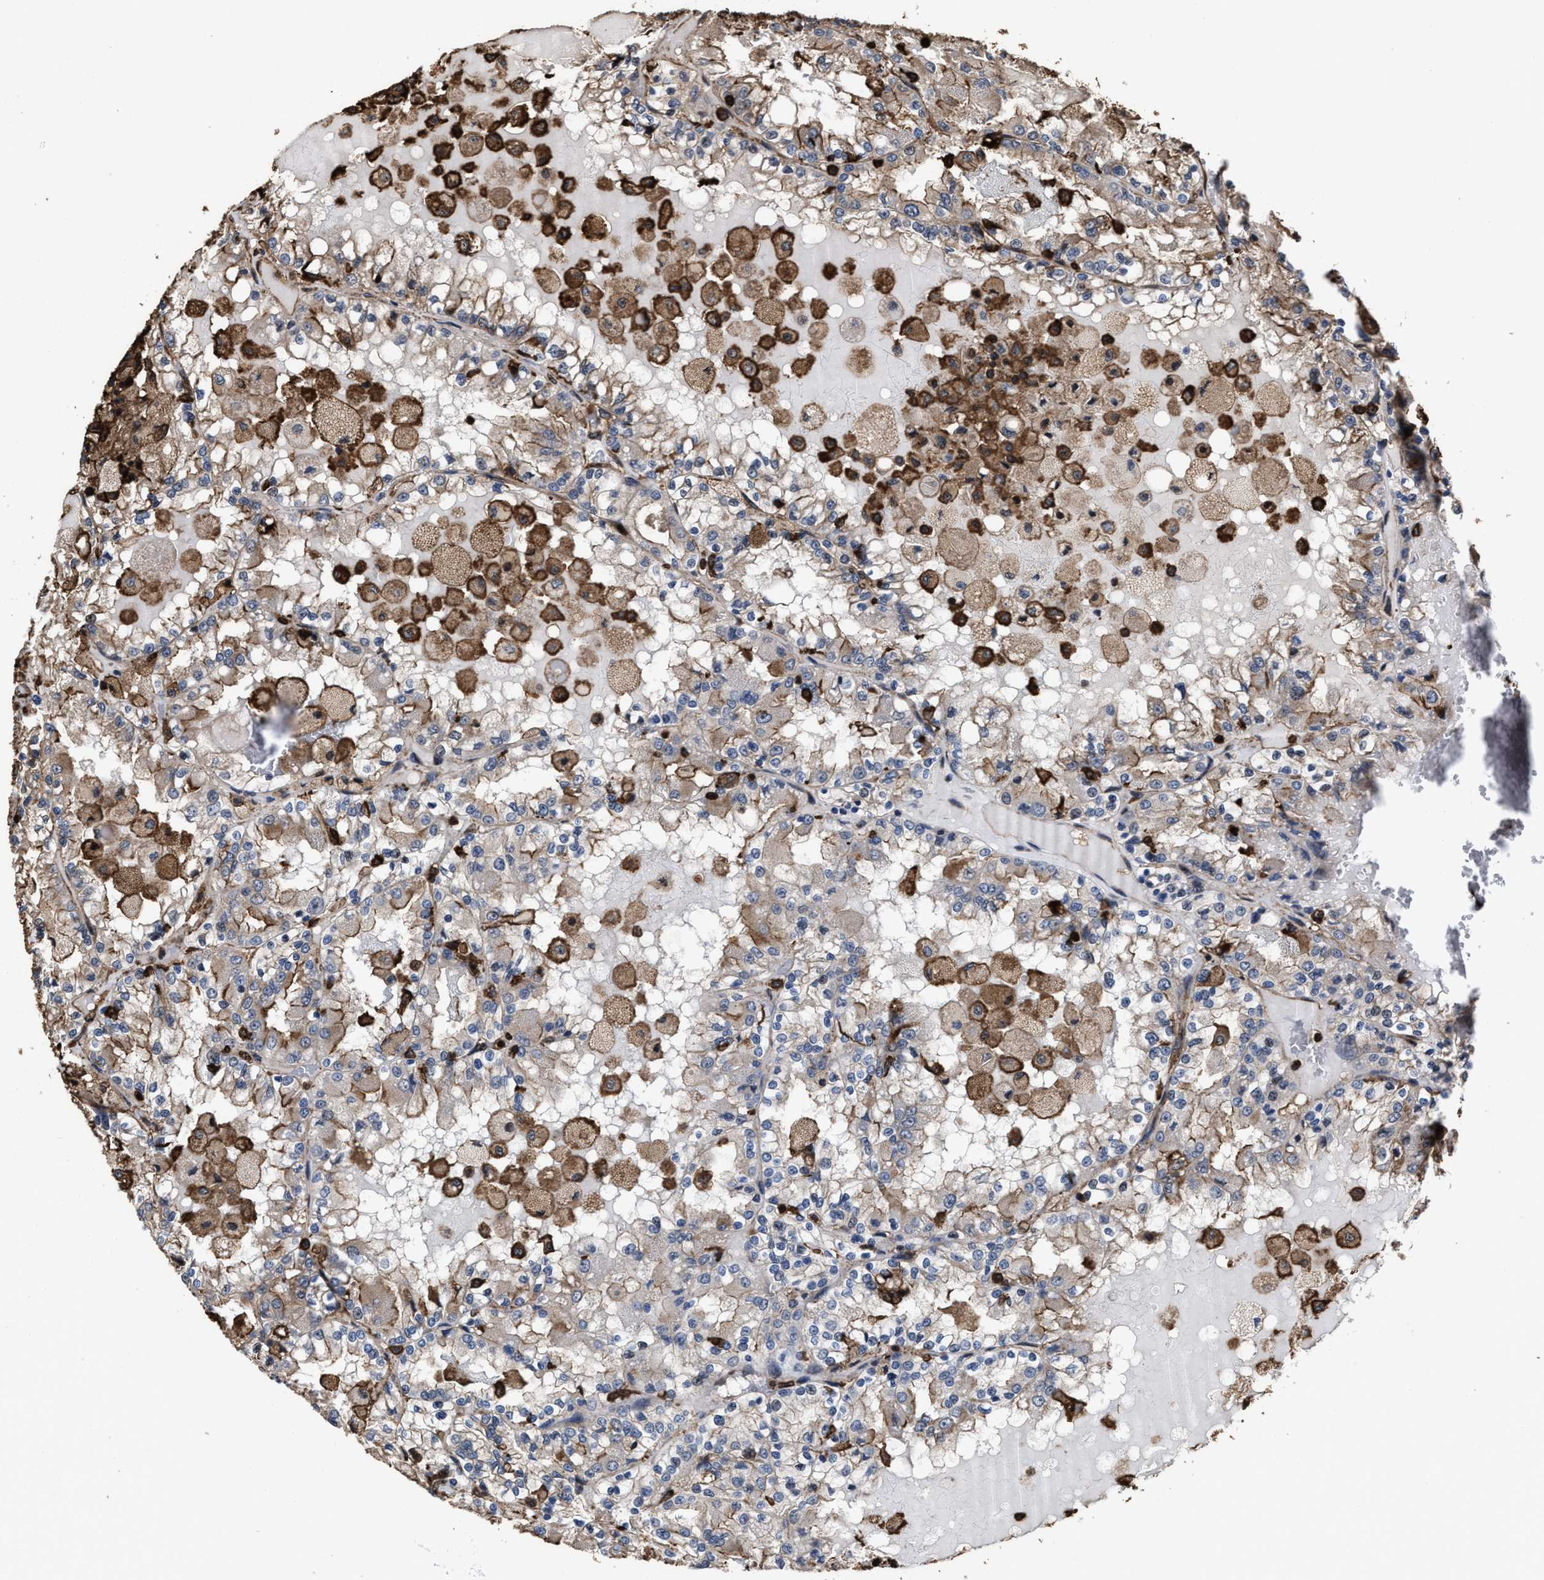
{"staining": {"intensity": "weak", "quantity": "<25%", "location": "cytoplasmic/membranous"}, "tissue": "renal cancer", "cell_type": "Tumor cells", "image_type": "cancer", "snomed": [{"axis": "morphology", "description": "Adenocarcinoma, NOS"}, {"axis": "topography", "description": "Kidney"}], "caption": "DAB immunohistochemical staining of human renal adenocarcinoma shows no significant positivity in tumor cells.", "gene": "KBTBD2", "patient": {"sex": "female", "age": 56}}